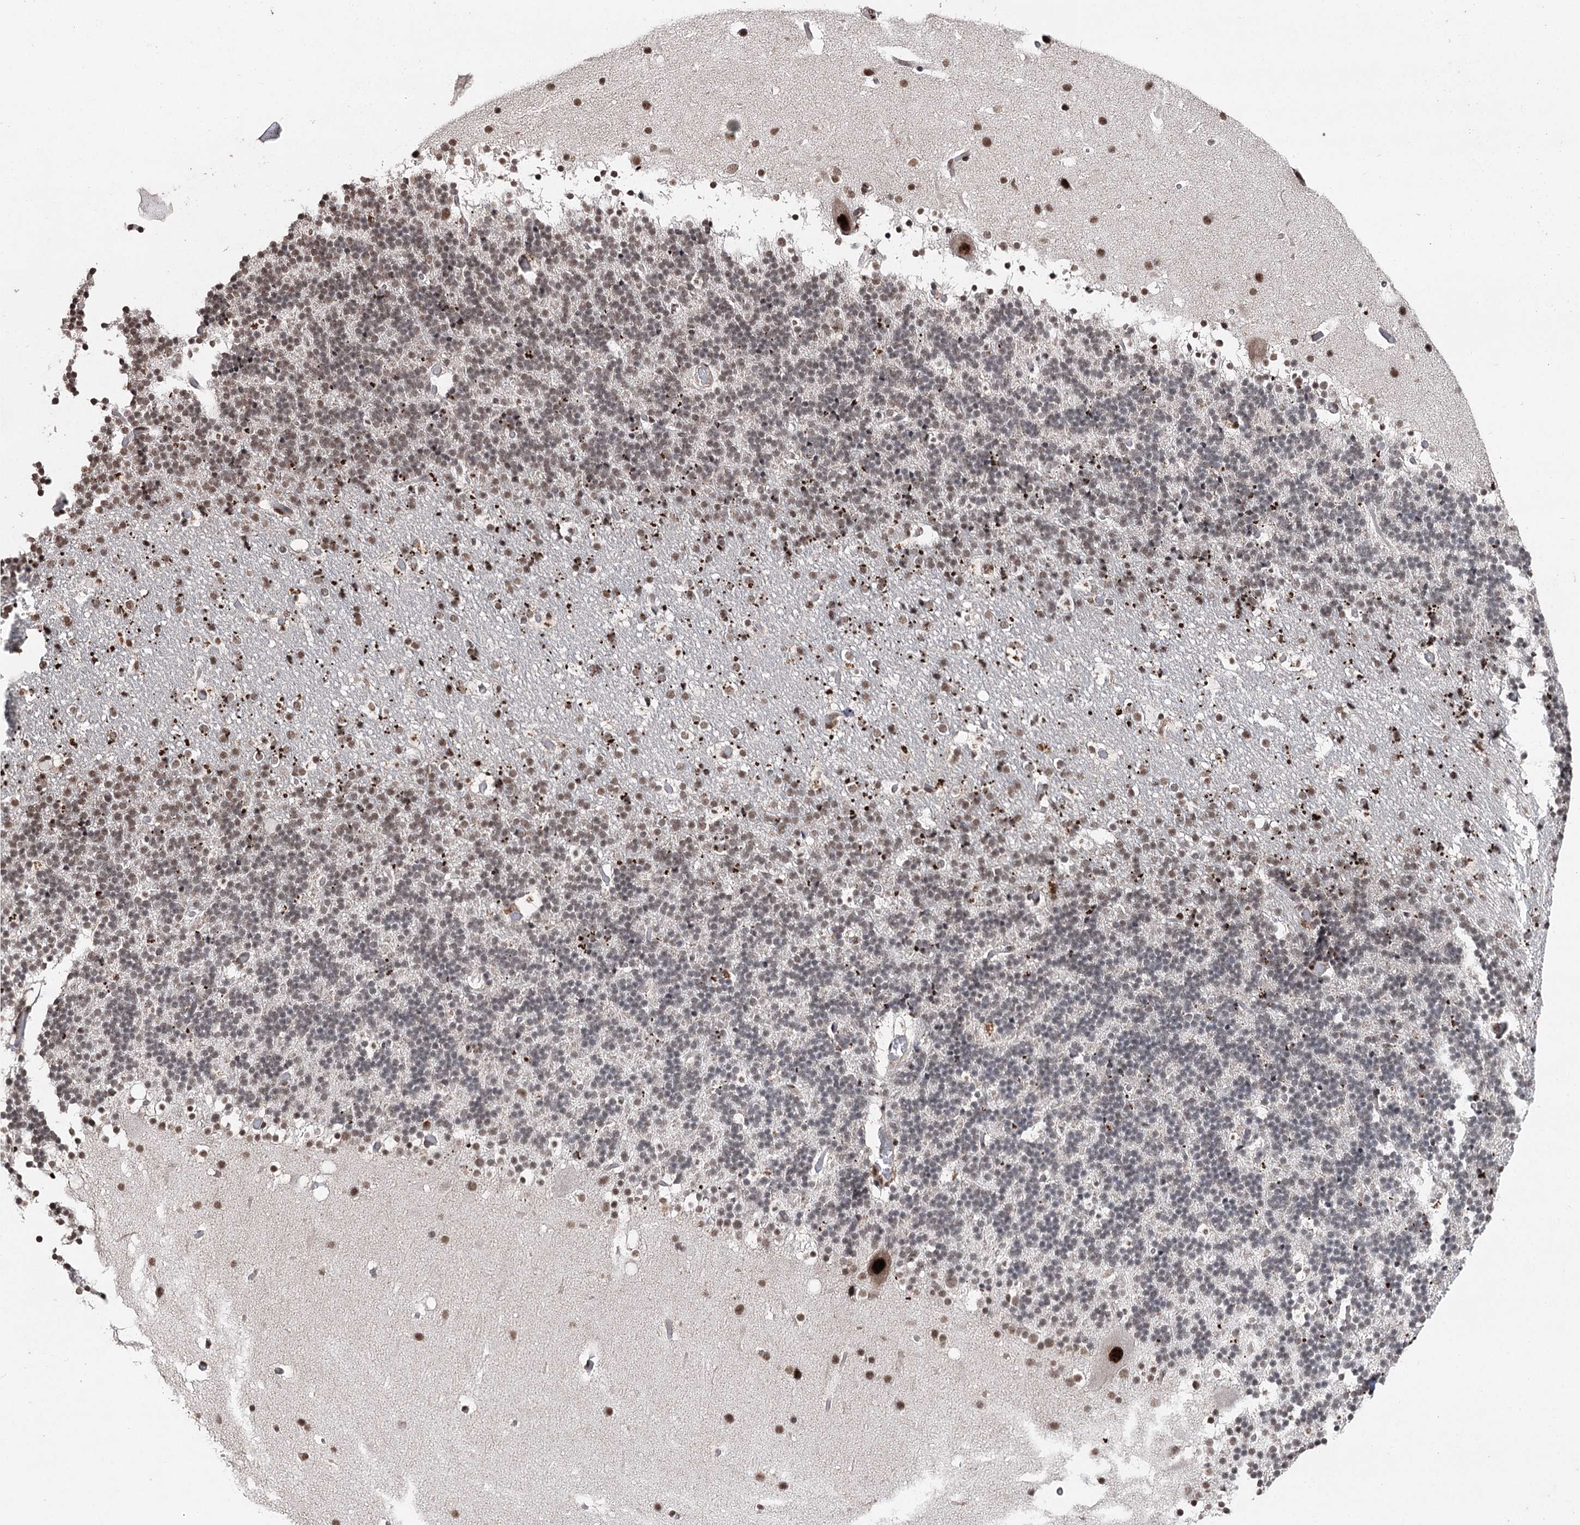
{"staining": {"intensity": "weak", "quantity": "<25%", "location": "nuclear"}, "tissue": "cerebellum", "cell_type": "Cells in granular layer", "image_type": "normal", "snomed": [{"axis": "morphology", "description": "Normal tissue, NOS"}, {"axis": "topography", "description": "Cerebellum"}], "caption": "Micrograph shows no protein staining in cells in granular layer of unremarkable cerebellum.", "gene": "PDCD4", "patient": {"sex": "male", "age": 57}}